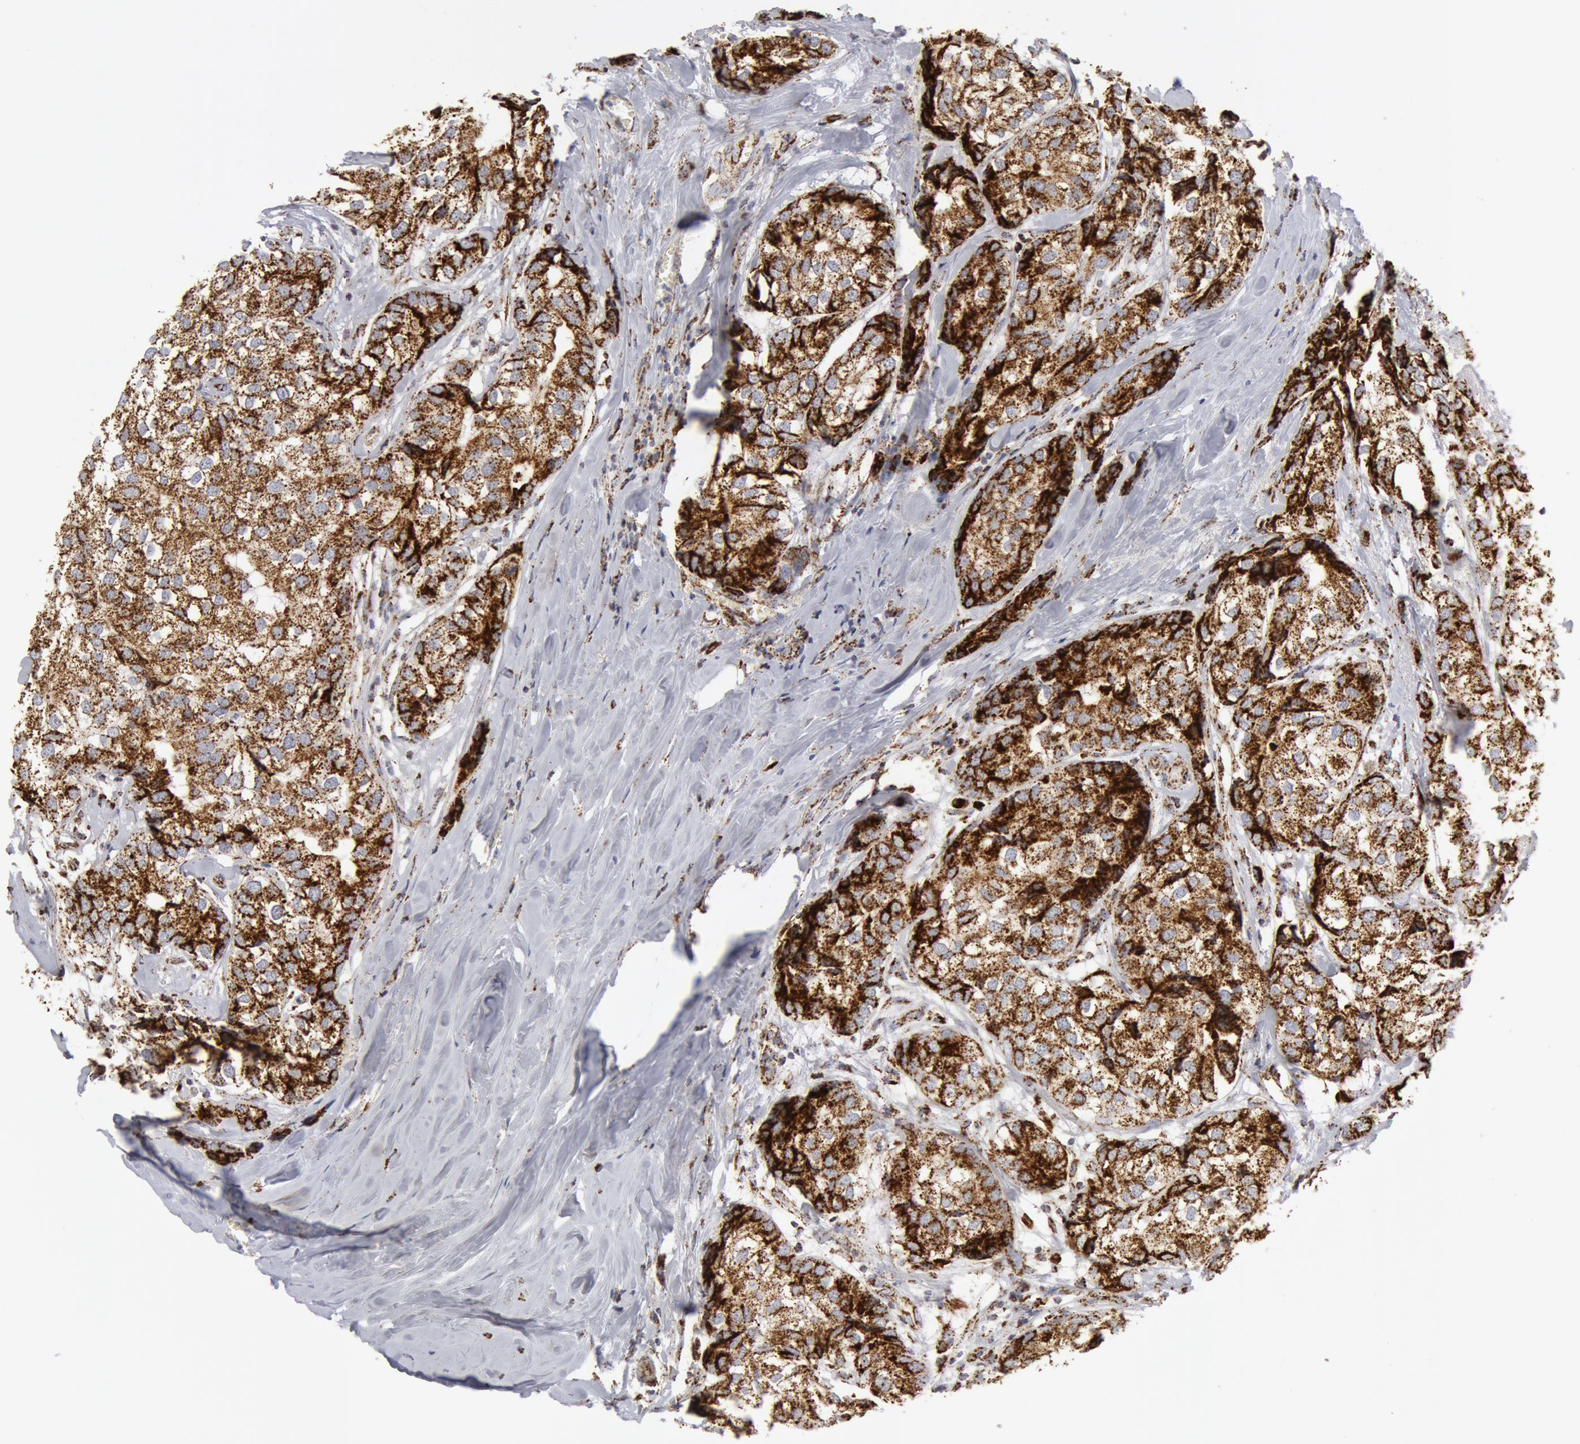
{"staining": {"intensity": "strong", "quantity": ">75%", "location": "cytoplasmic/membranous"}, "tissue": "breast cancer", "cell_type": "Tumor cells", "image_type": "cancer", "snomed": [{"axis": "morphology", "description": "Duct carcinoma"}, {"axis": "topography", "description": "Breast"}], "caption": "IHC micrograph of neoplastic tissue: breast cancer (invasive ductal carcinoma) stained using IHC exhibits high levels of strong protein expression localized specifically in the cytoplasmic/membranous of tumor cells, appearing as a cytoplasmic/membranous brown color.", "gene": "ATP5F1B", "patient": {"sex": "female", "age": 68}}